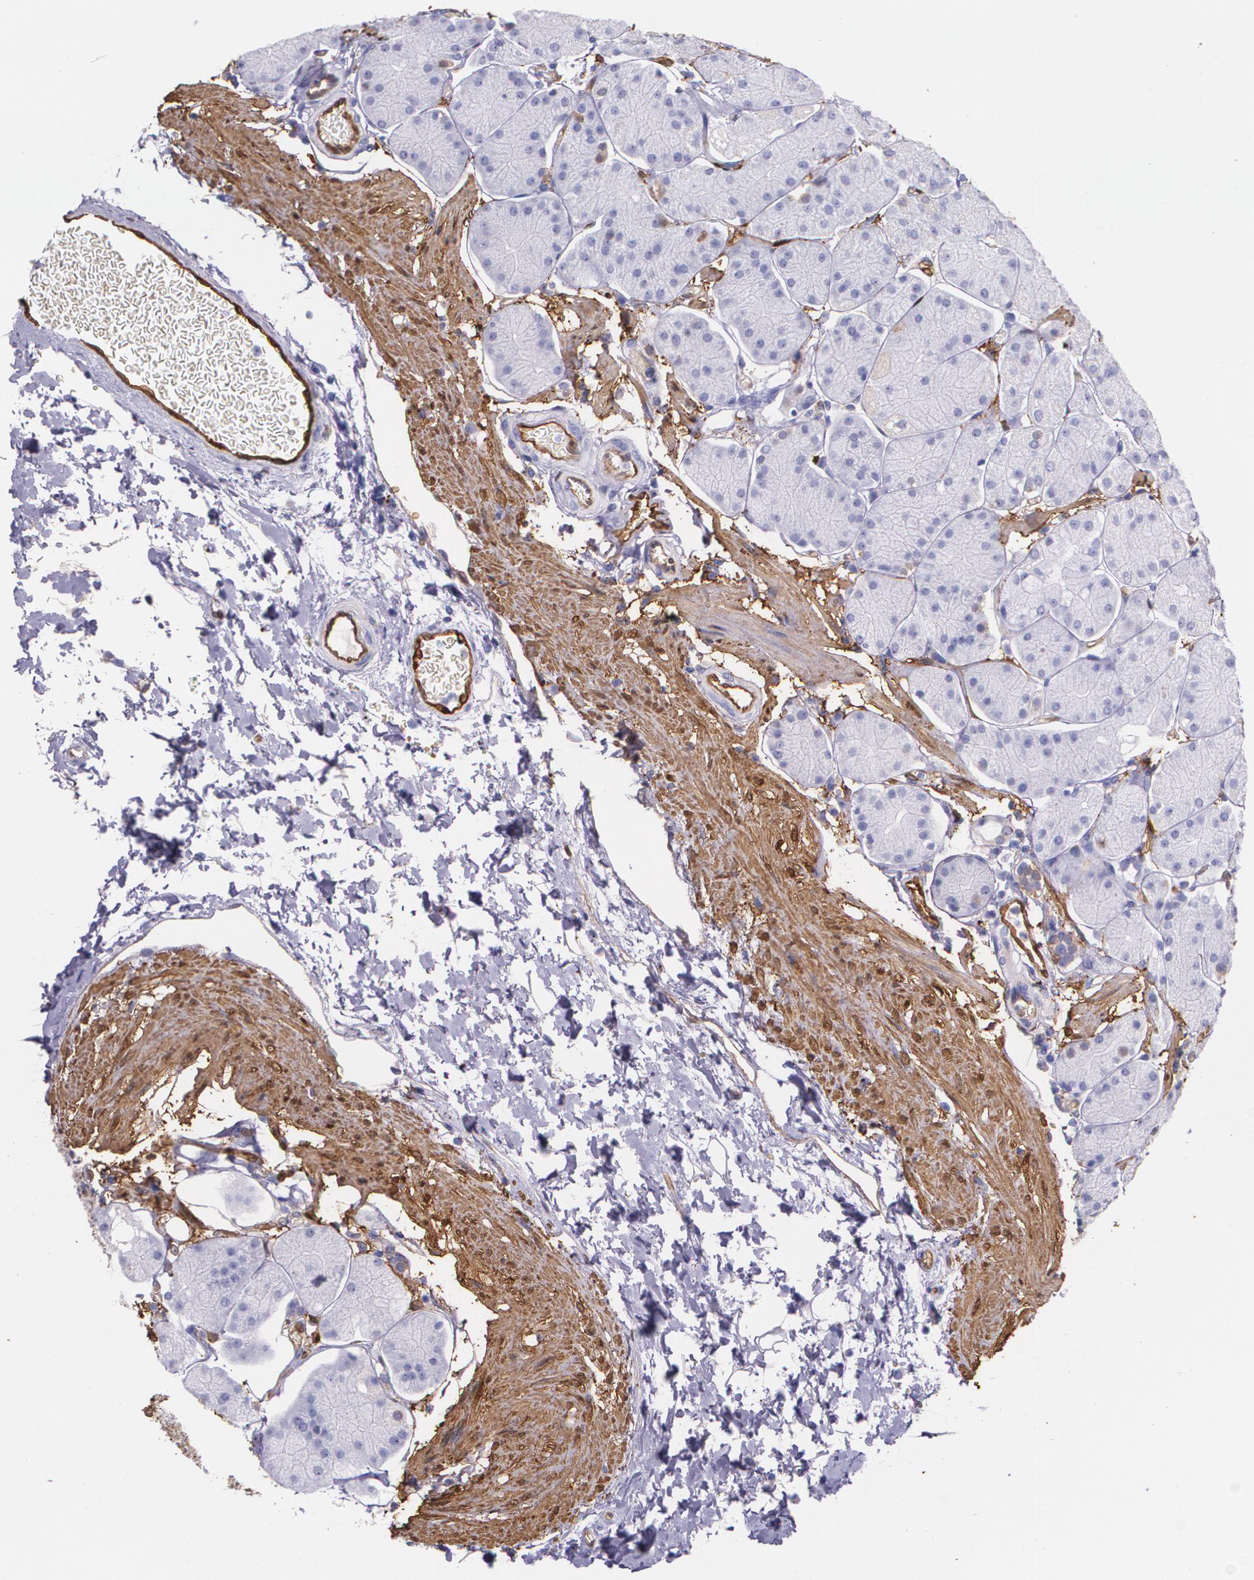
{"staining": {"intensity": "negative", "quantity": "none", "location": "none"}, "tissue": "stomach", "cell_type": "Glandular cells", "image_type": "normal", "snomed": [{"axis": "morphology", "description": "Normal tissue, NOS"}, {"axis": "topography", "description": "Stomach, upper"}, {"axis": "topography", "description": "Stomach"}], "caption": "This is a micrograph of immunohistochemistry staining of unremarkable stomach, which shows no staining in glandular cells.", "gene": "MMP2", "patient": {"sex": "male", "age": 76}}